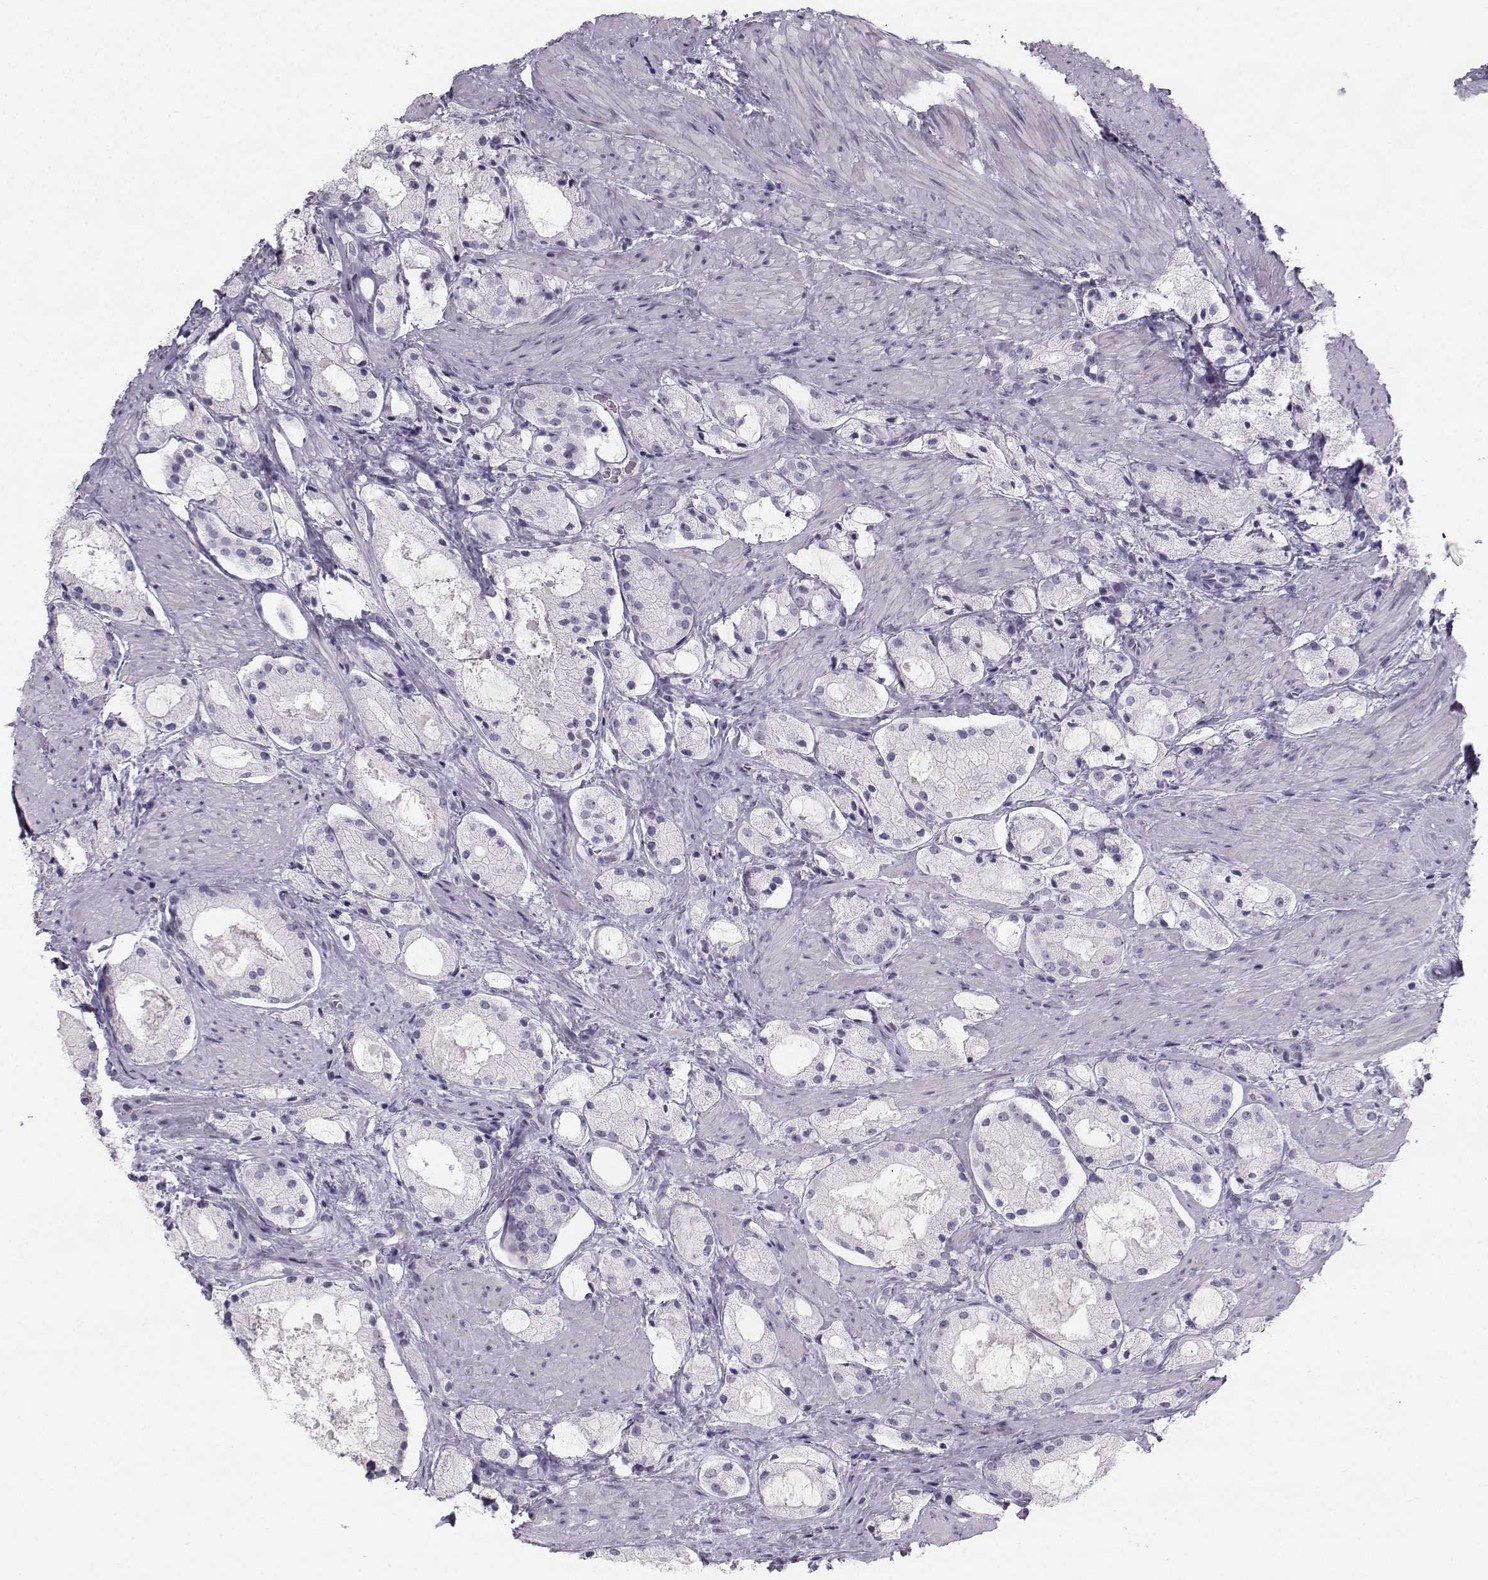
{"staining": {"intensity": "negative", "quantity": "none", "location": "none"}, "tissue": "prostate cancer", "cell_type": "Tumor cells", "image_type": "cancer", "snomed": [{"axis": "morphology", "description": "Adenocarcinoma, NOS"}, {"axis": "morphology", "description": "Adenocarcinoma, High grade"}, {"axis": "topography", "description": "Prostate"}], "caption": "This is a histopathology image of IHC staining of prostate cancer, which shows no staining in tumor cells.", "gene": "CASR", "patient": {"sex": "male", "age": 64}}